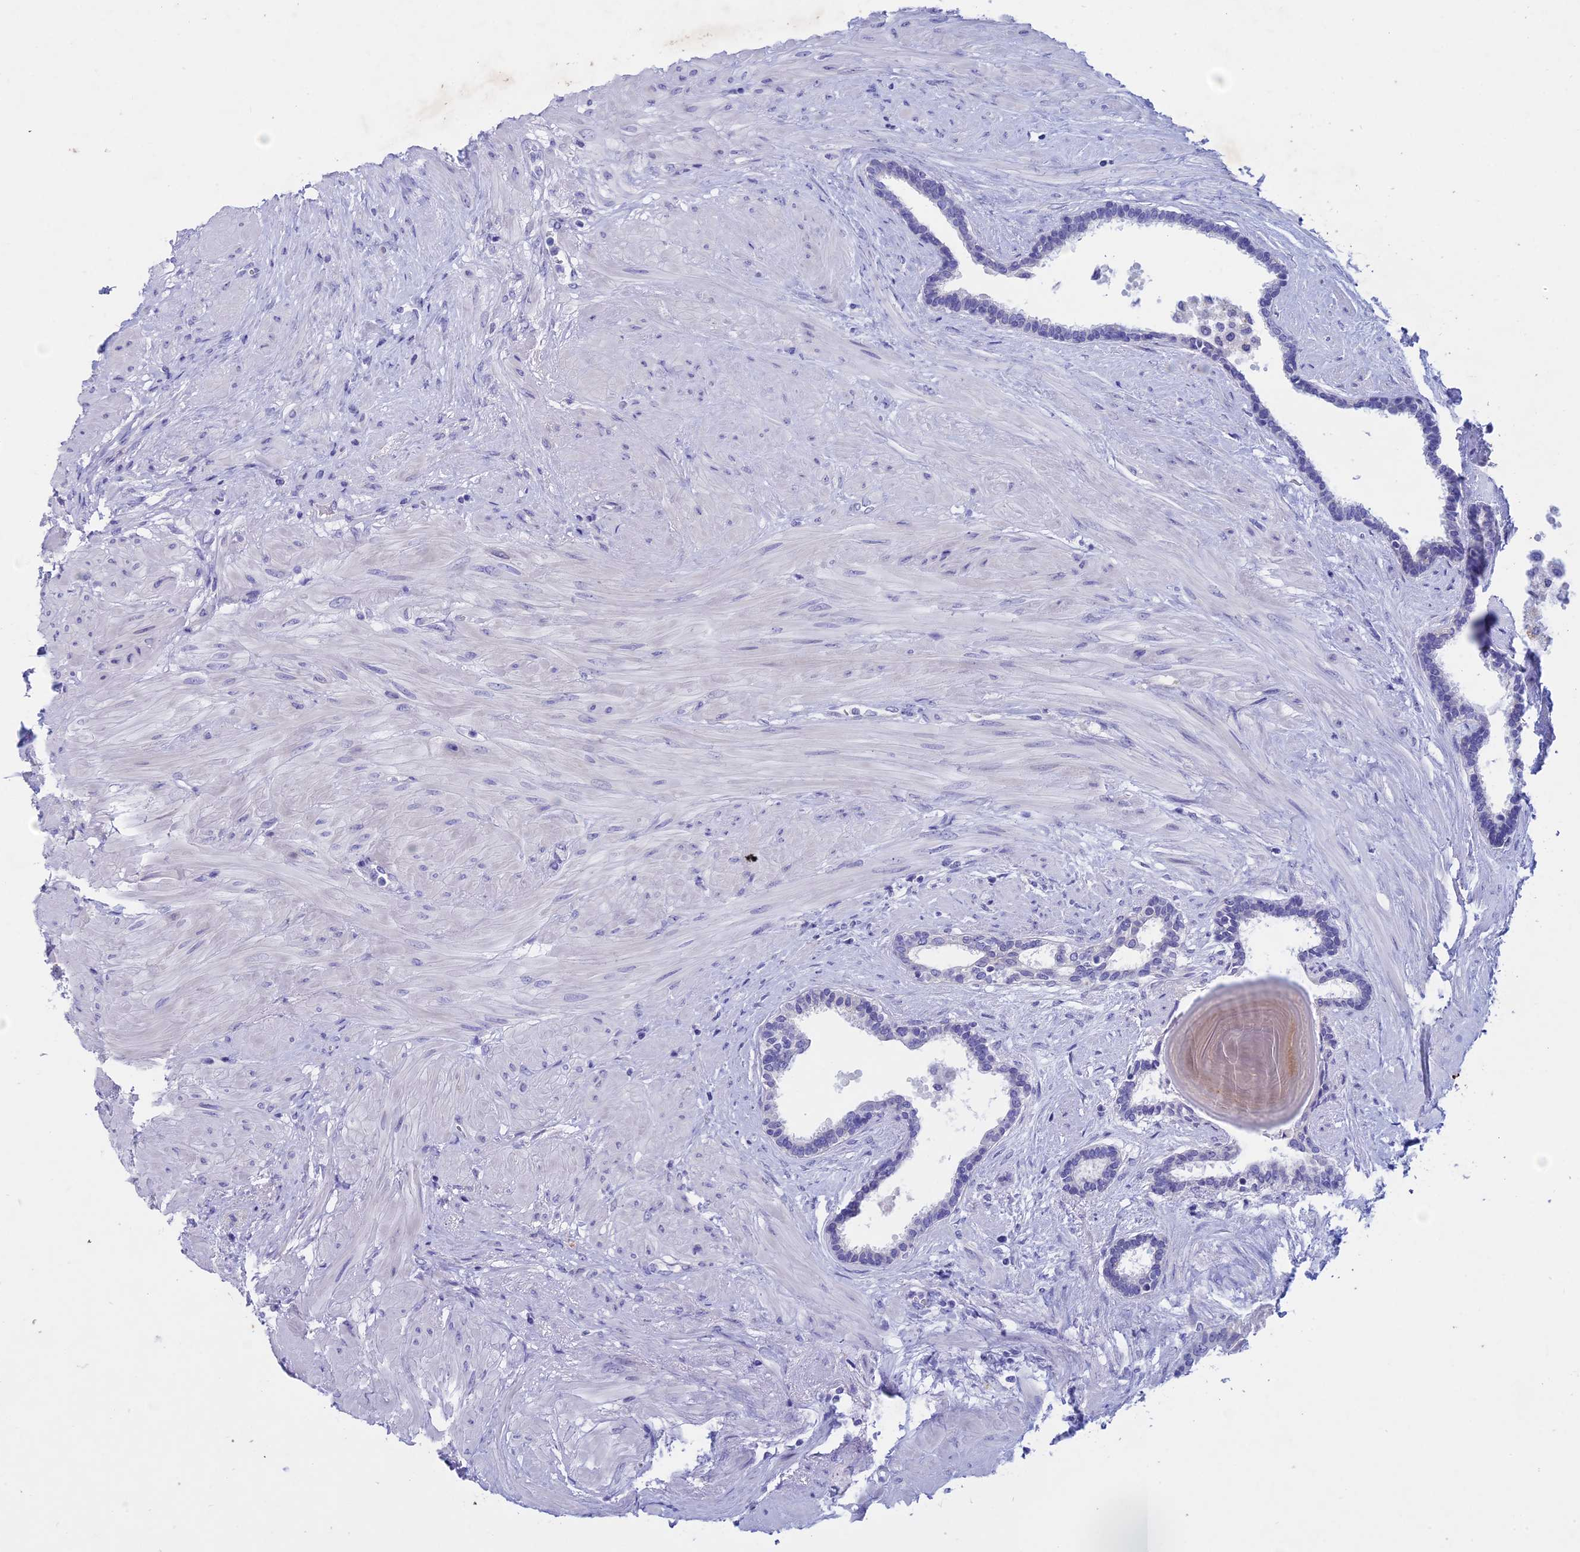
{"staining": {"intensity": "negative", "quantity": "none", "location": "none"}, "tissue": "prostate", "cell_type": "Glandular cells", "image_type": "normal", "snomed": [{"axis": "morphology", "description": "Normal tissue, NOS"}, {"axis": "topography", "description": "Prostate"}], "caption": "IHC image of normal human prostate stained for a protein (brown), which shows no positivity in glandular cells.", "gene": "BTBD19", "patient": {"sex": "male", "age": 48}}